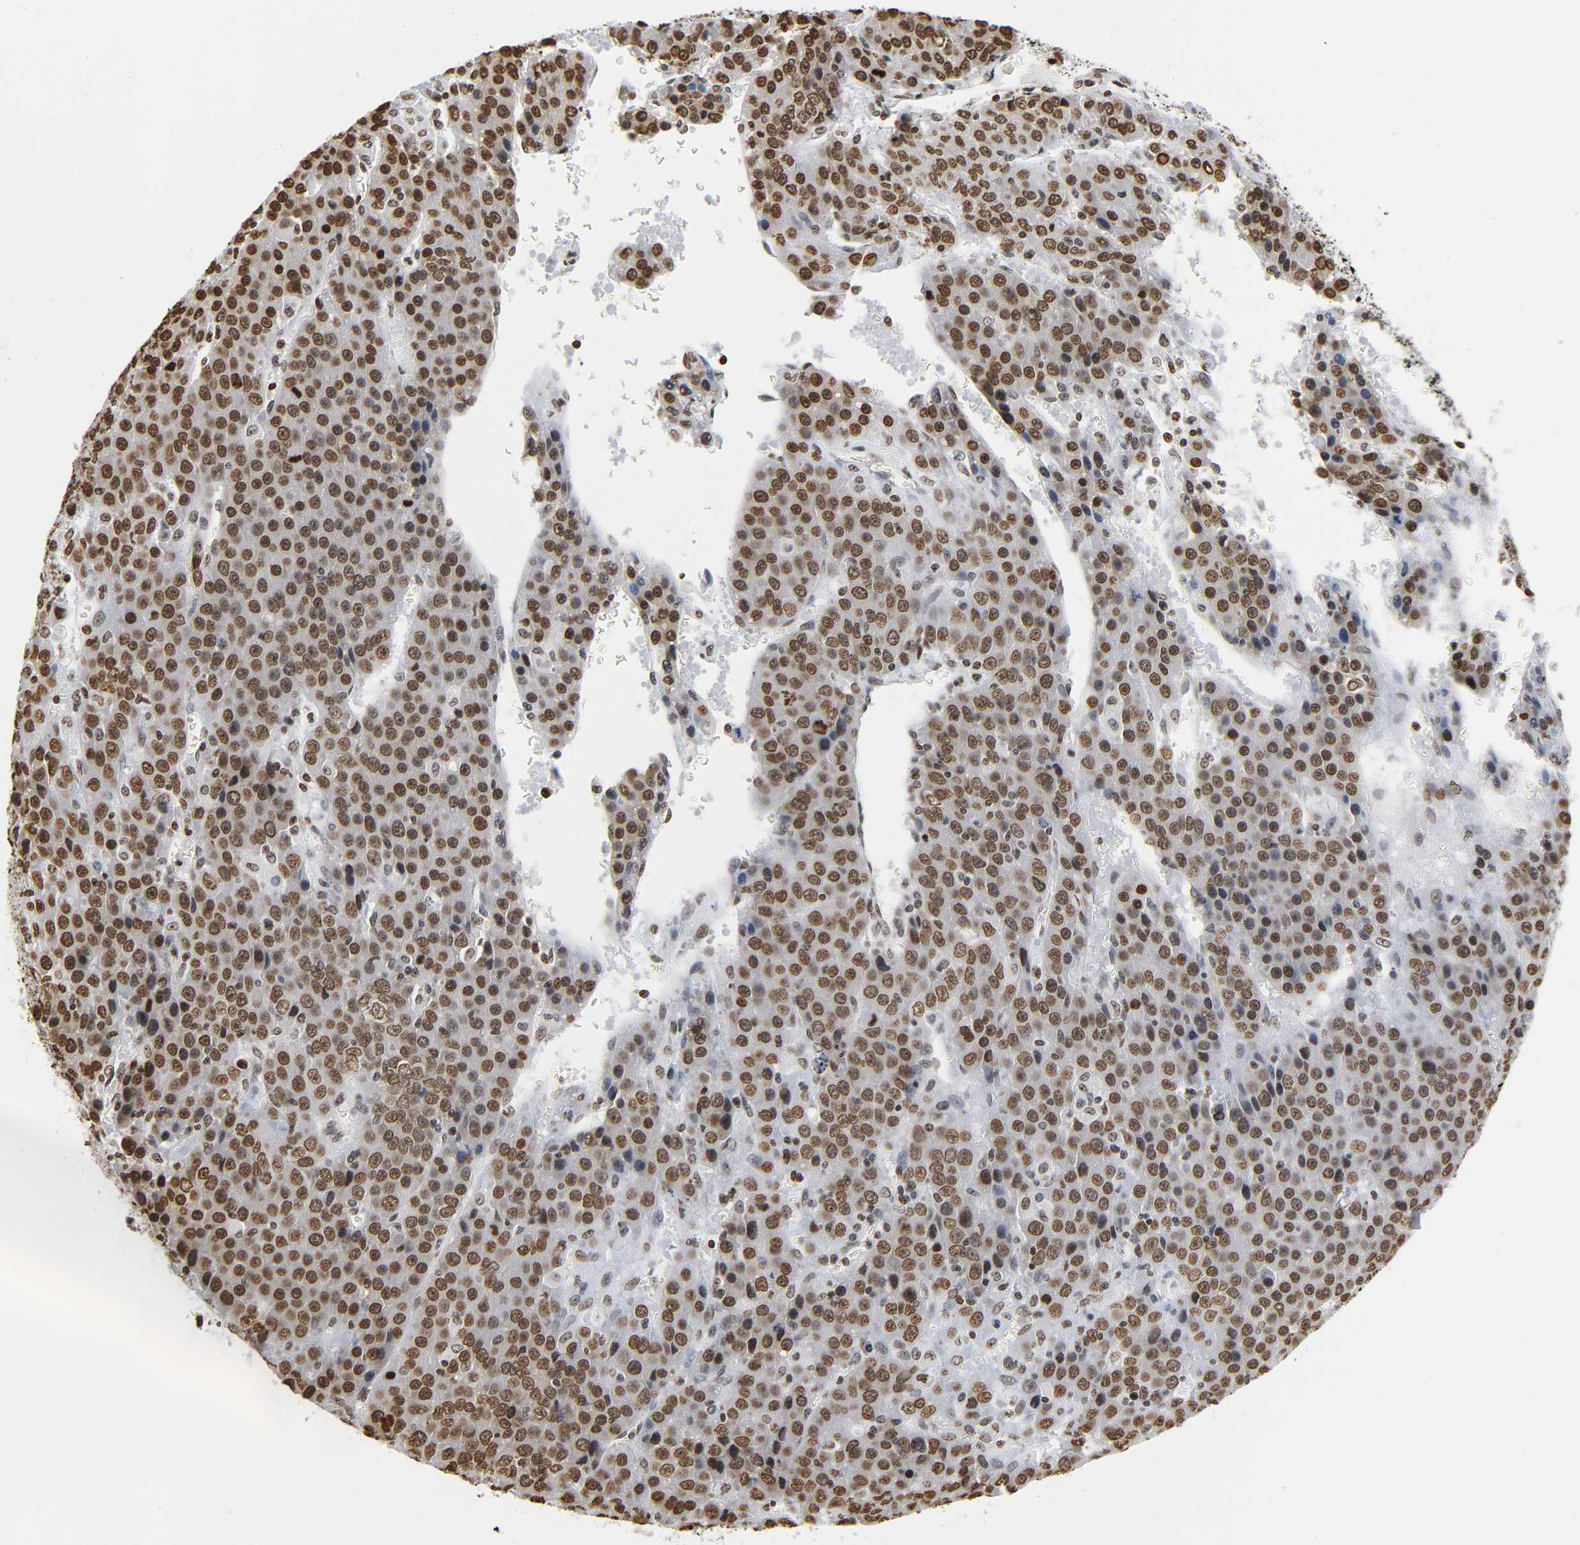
{"staining": {"intensity": "moderate", "quantity": ">75%", "location": "nuclear"}, "tissue": "liver cancer", "cell_type": "Tumor cells", "image_type": "cancer", "snomed": [{"axis": "morphology", "description": "Carcinoma, Hepatocellular, NOS"}, {"axis": "topography", "description": "Liver"}], "caption": "The micrograph exhibits a brown stain indicating the presence of a protein in the nuclear of tumor cells in liver cancer (hepatocellular carcinoma).", "gene": "HOXA6", "patient": {"sex": "female", "age": 53}}